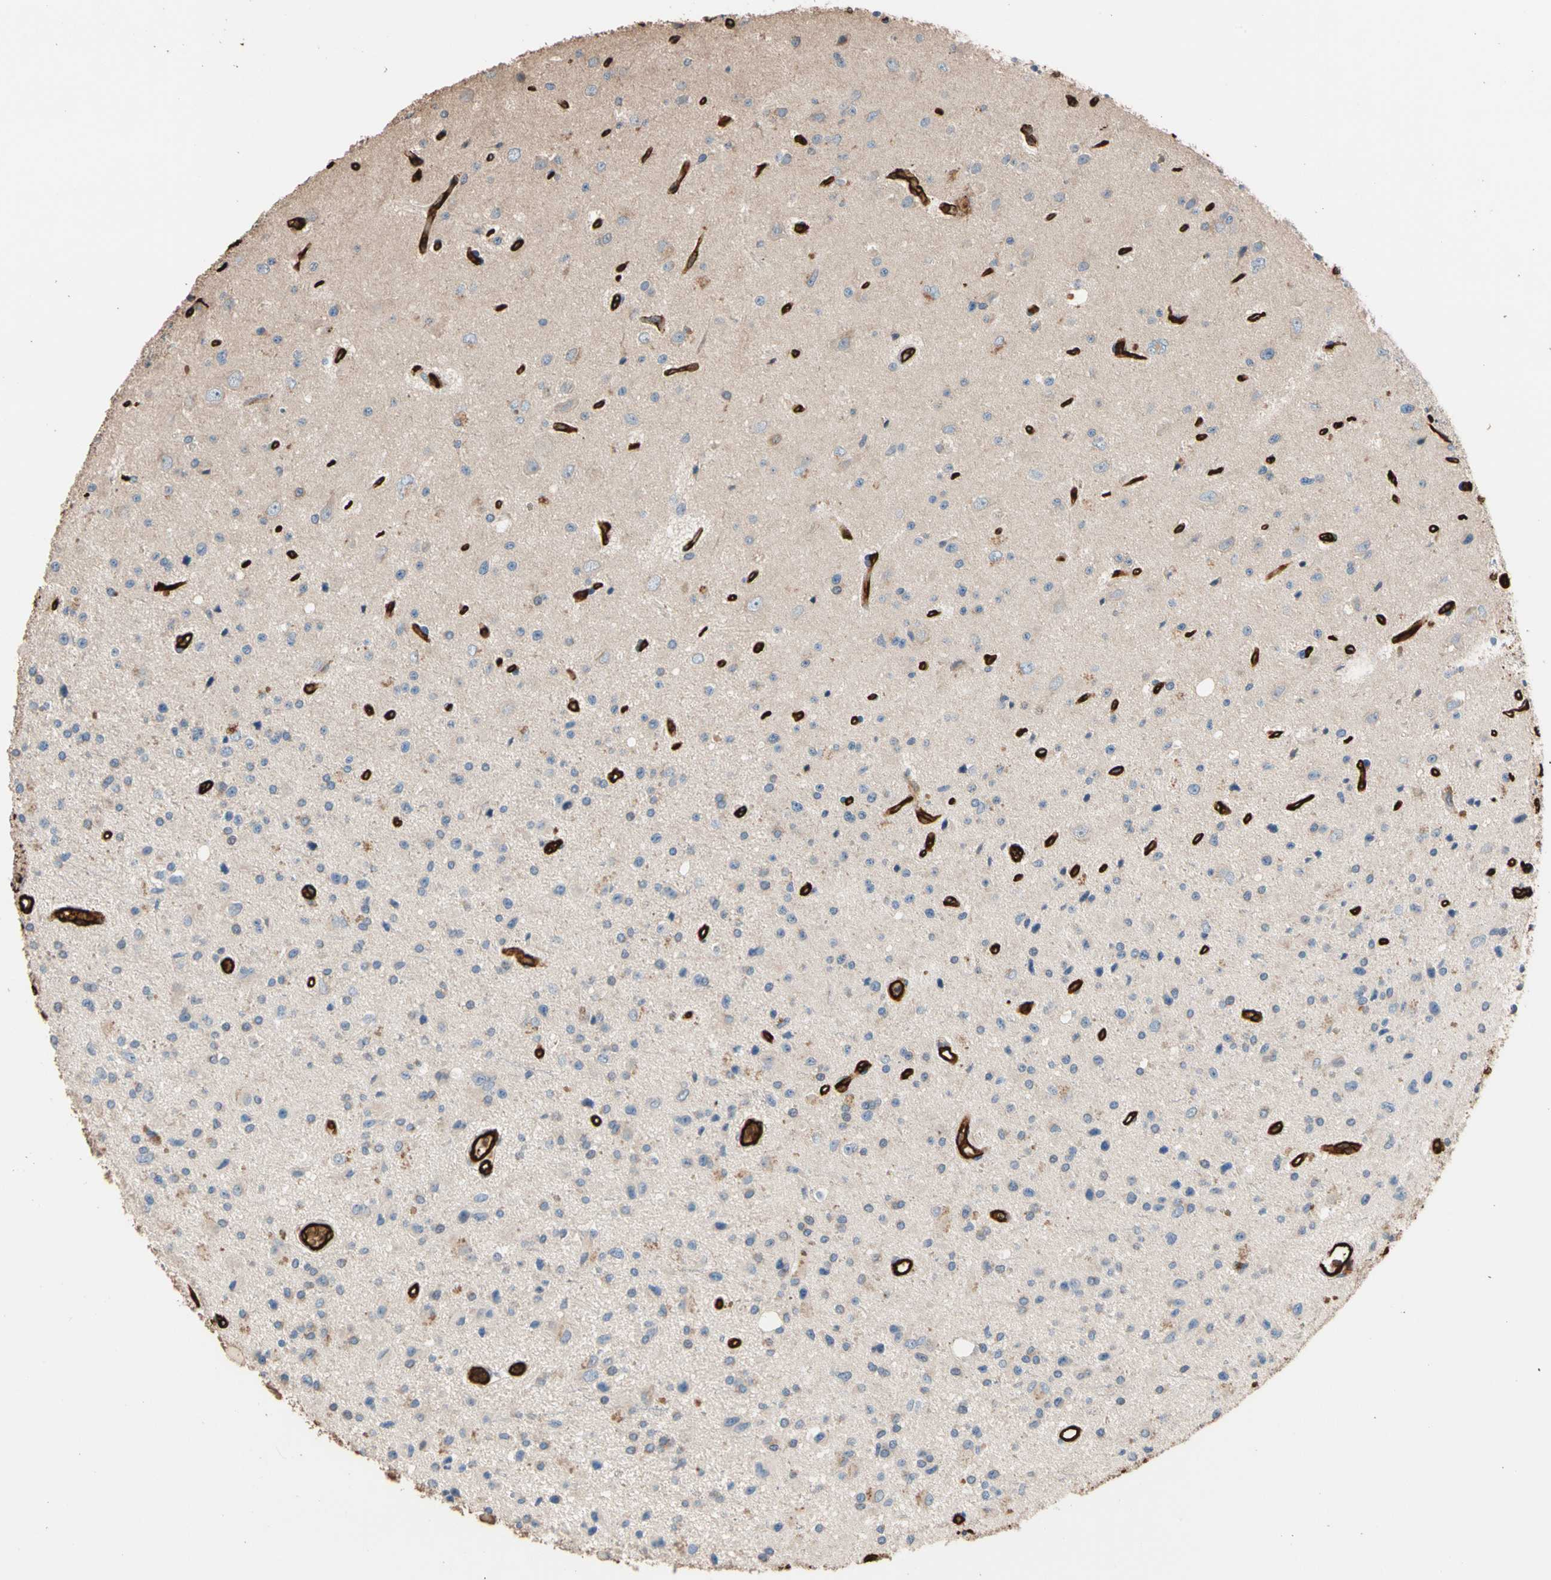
{"staining": {"intensity": "weak", "quantity": "<25%", "location": "cytoplasmic/membranous"}, "tissue": "glioma", "cell_type": "Tumor cells", "image_type": "cancer", "snomed": [{"axis": "morphology", "description": "Glioma, malignant, Low grade"}, {"axis": "topography", "description": "Brain"}], "caption": "Tumor cells show no significant protein expression in low-grade glioma (malignant).", "gene": "RIOK2", "patient": {"sex": "male", "age": 58}}